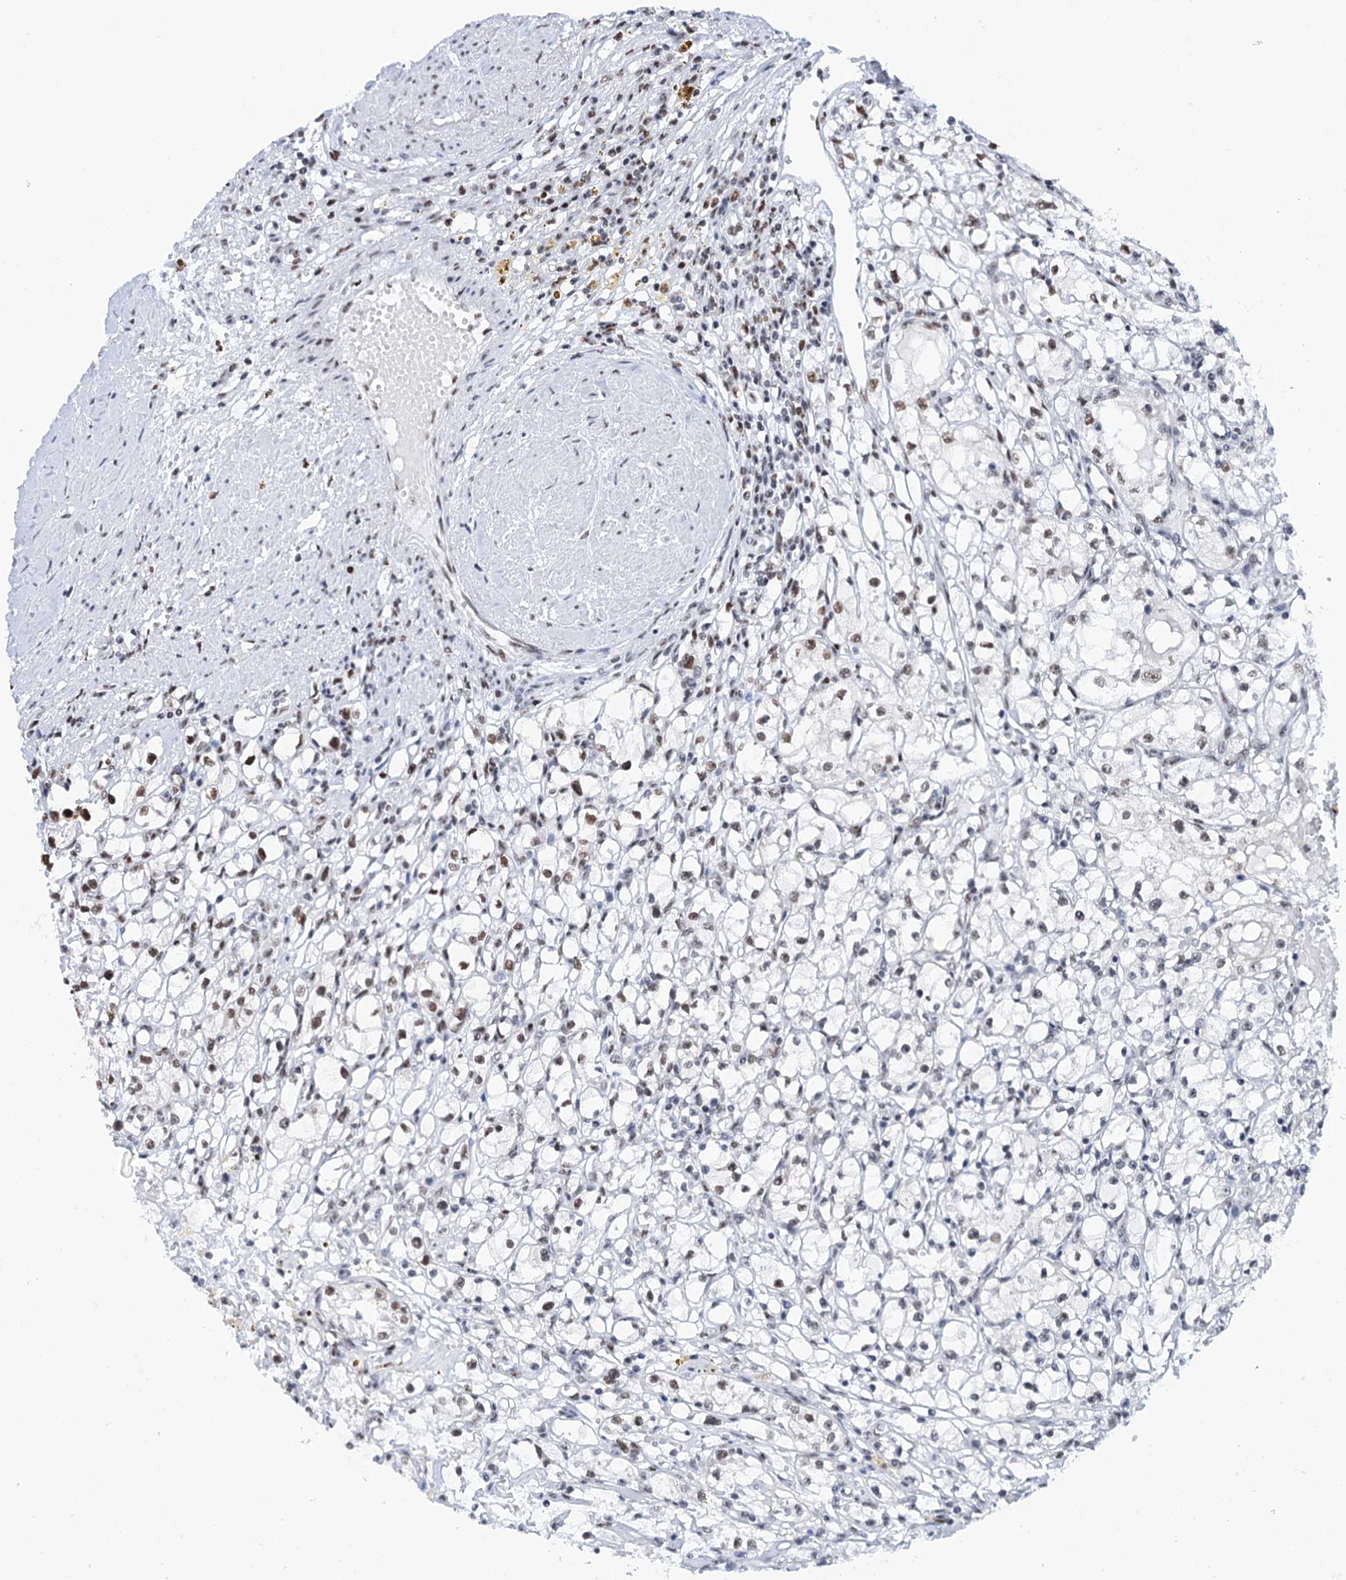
{"staining": {"intensity": "moderate", "quantity": "<25%", "location": "nuclear"}, "tissue": "renal cancer", "cell_type": "Tumor cells", "image_type": "cancer", "snomed": [{"axis": "morphology", "description": "Adenocarcinoma, NOS"}, {"axis": "topography", "description": "Kidney"}], "caption": "Renal cancer (adenocarcinoma) stained with DAB IHC reveals low levels of moderate nuclear expression in about <25% of tumor cells.", "gene": "MATR3", "patient": {"sex": "male", "age": 56}}